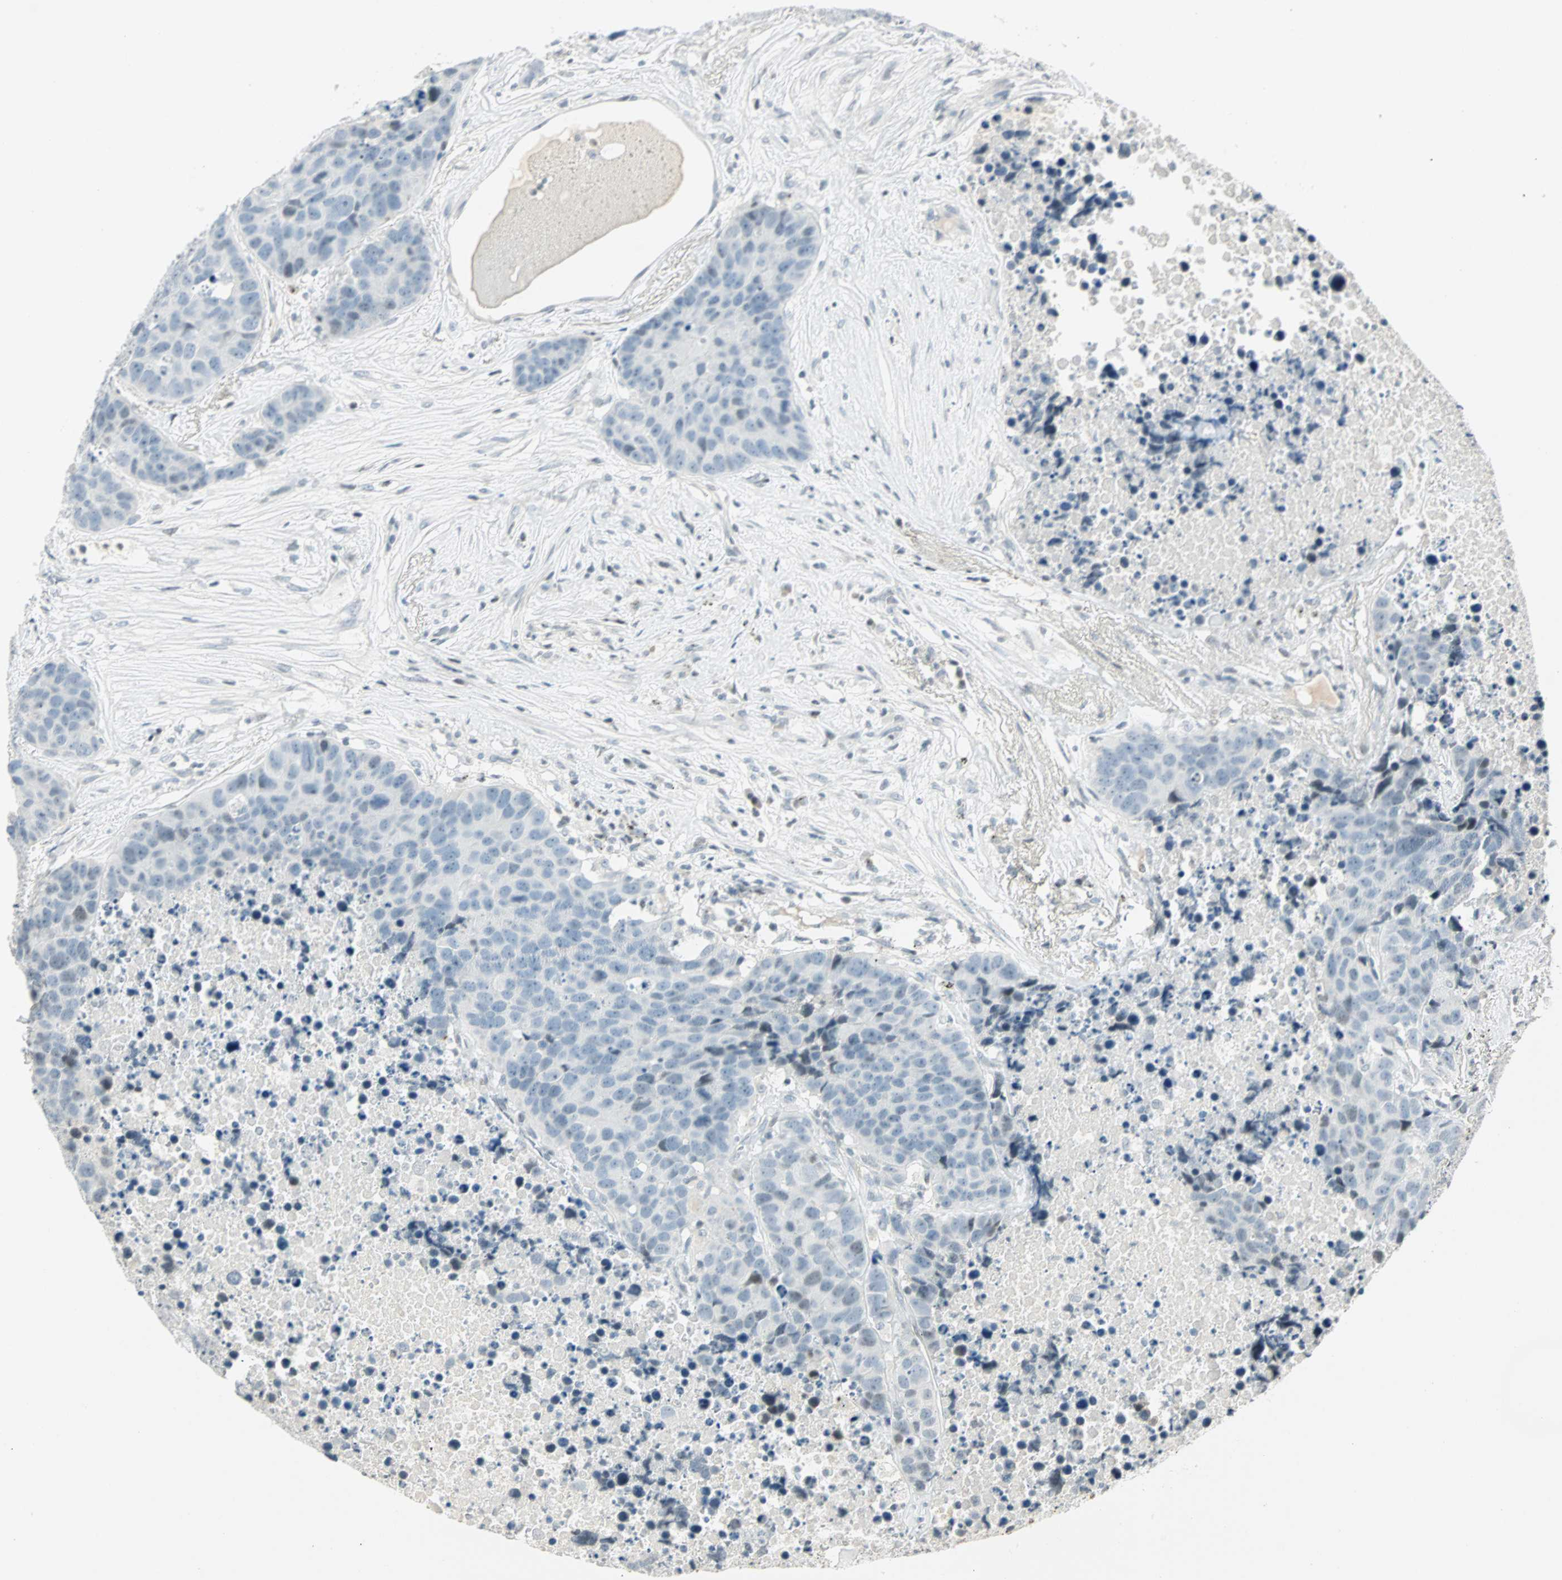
{"staining": {"intensity": "weak", "quantity": "<25%", "location": "nuclear"}, "tissue": "carcinoid", "cell_type": "Tumor cells", "image_type": "cancer", "snomed": [{"axis": "morphology", "description": "Carcinoid, malignant, NOS"}, {"axis": "topography", "description": "Lung"}], "caption": "Carcinoid (malignant) stained for a protein using IHC shows no positivity tumor cells.", "gene": "SMAD3", "patient": {"sex": "male", "age": 60}}